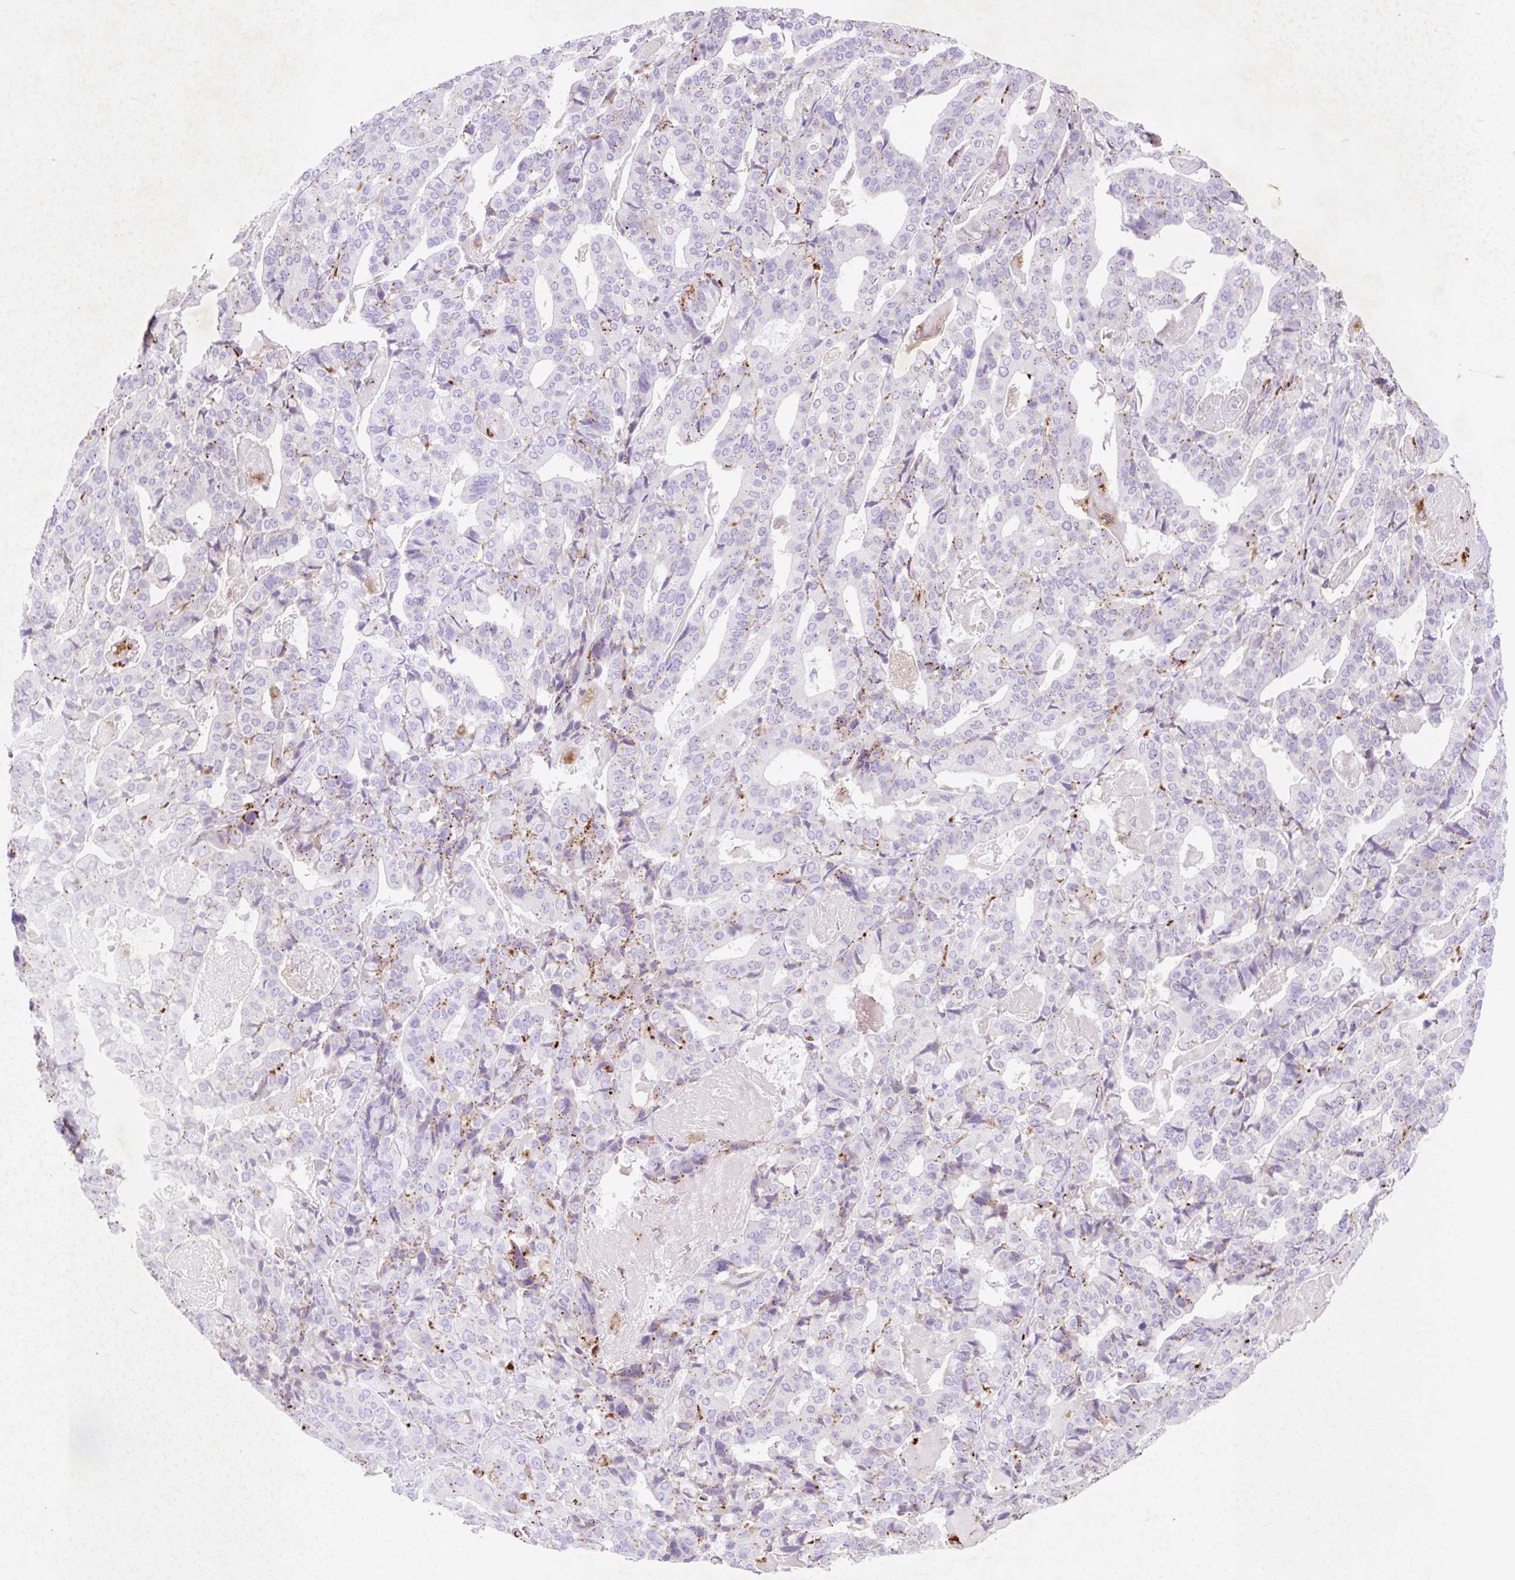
{"staining": {"intensity": "weak", "quantity": "<25%", "location": "cytoplasmic/membranous"}, "tissue": "stomach cancer", "cell_type": "Tumor cells", "image_type": "cancer", "snomed": [{"axis": "morphology", "description": "Adenocarcinoma, NOS"}, {"axis": "topography", "description": "Stomach"}], "caption": "A high-resolution image shows immunohistochemistry staining of stomach cancer (adenocarcinoma), which displays no significant positivity in tumor cells.", "gene": "HEXA", "patient": {"sex": "male", "age": 48}}